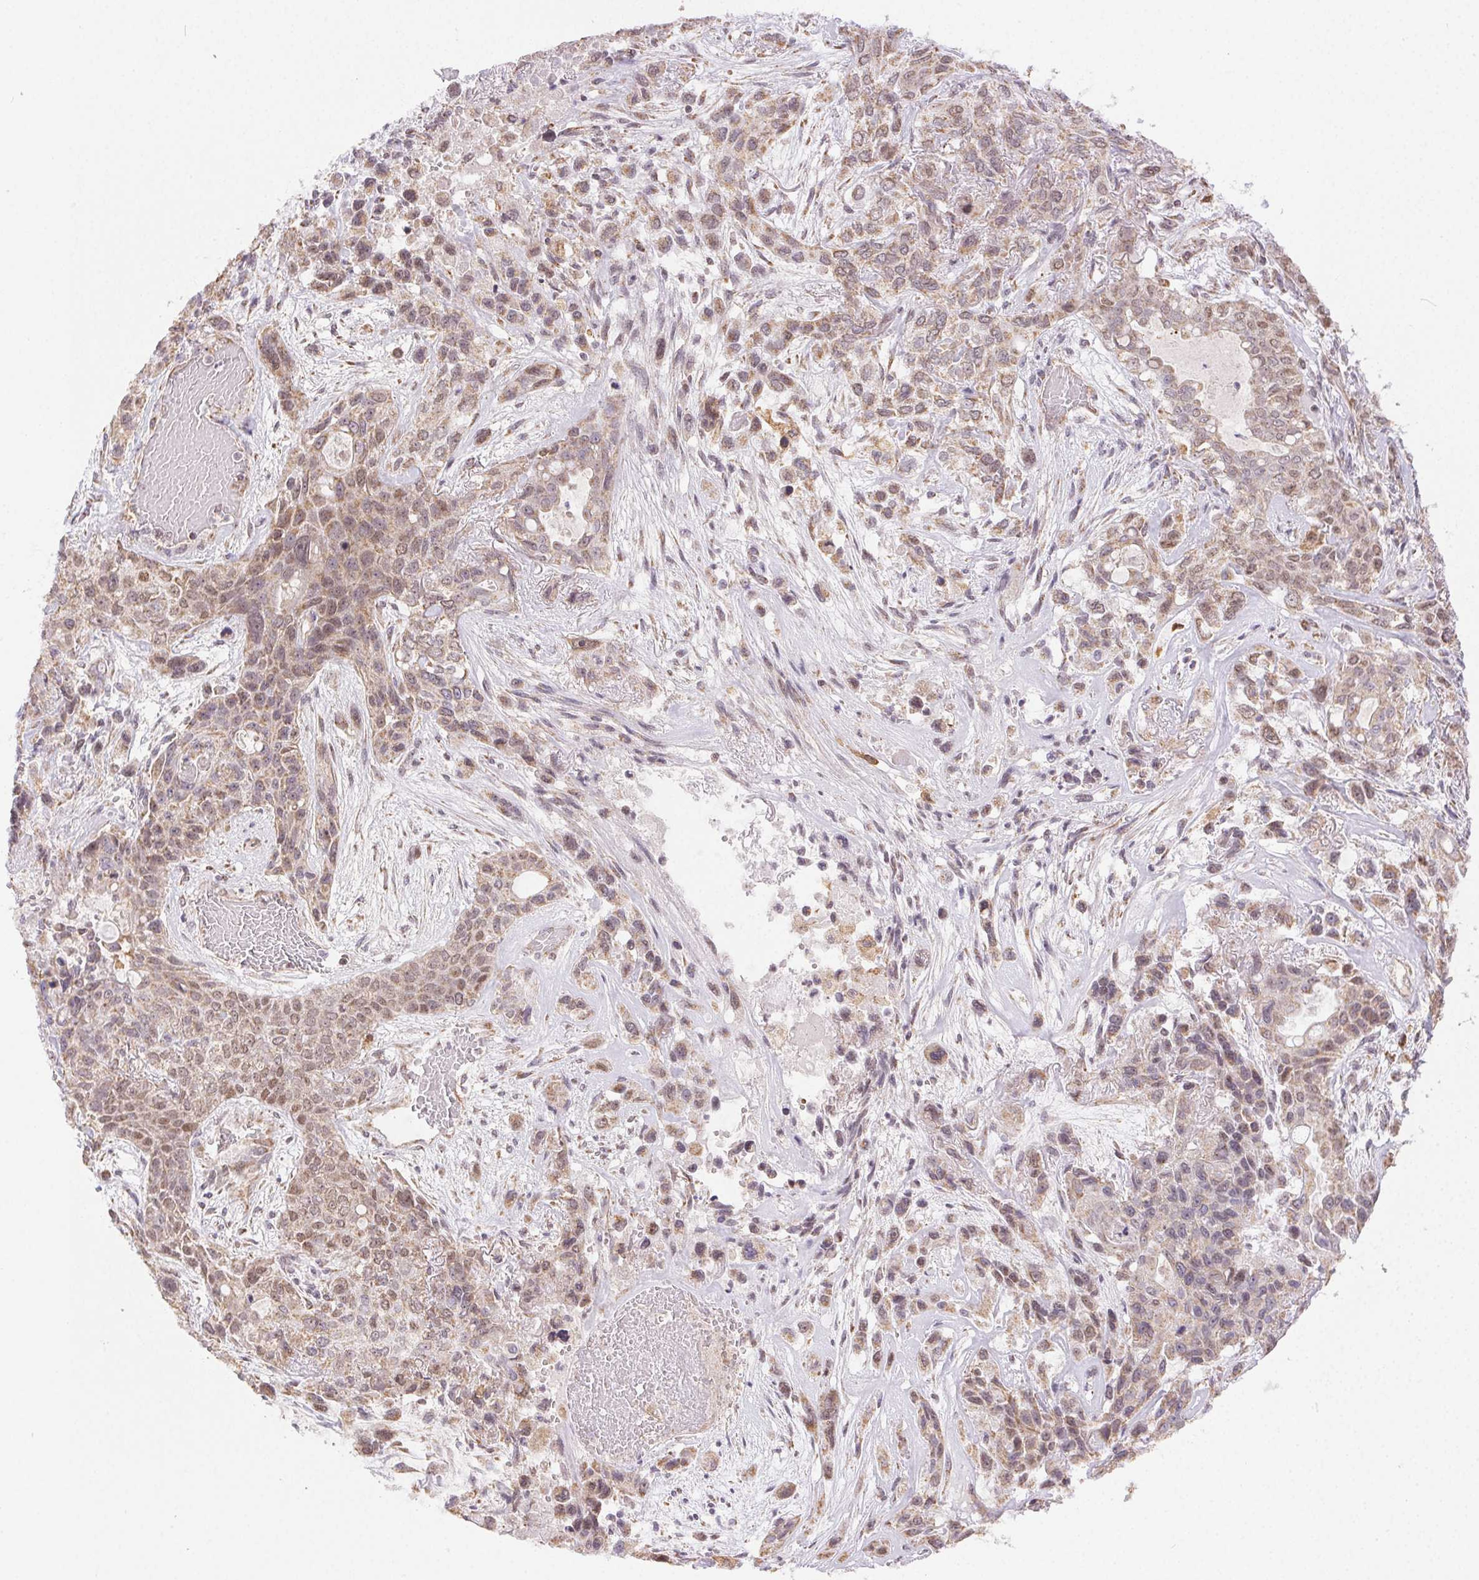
{"staining": {"intensity": "weak", "quantity": "25%-75%", "location": "cytoplasmic/membranous,nuclear"}, "tissue": "lung cancer", "cell_type": "Tumor cells", "image_type": "cancer", "snomed": [{"axis": "morphology", "description": "Squamous cell carcinoma, NOS"}, {"axis": "topography", "description": "Lung"}], "caption": "Tumor cells exhibit weak cytoplasmic/membranous and nuclear staining in approximately 25%-75% of cells in lung cancer (squamous cell carcinoma). (brown staining indicates protein expression, while blue staining denotes nuclei).", "gene": "PIWIL4", "patient": {"sex": "female", "age": 70}}